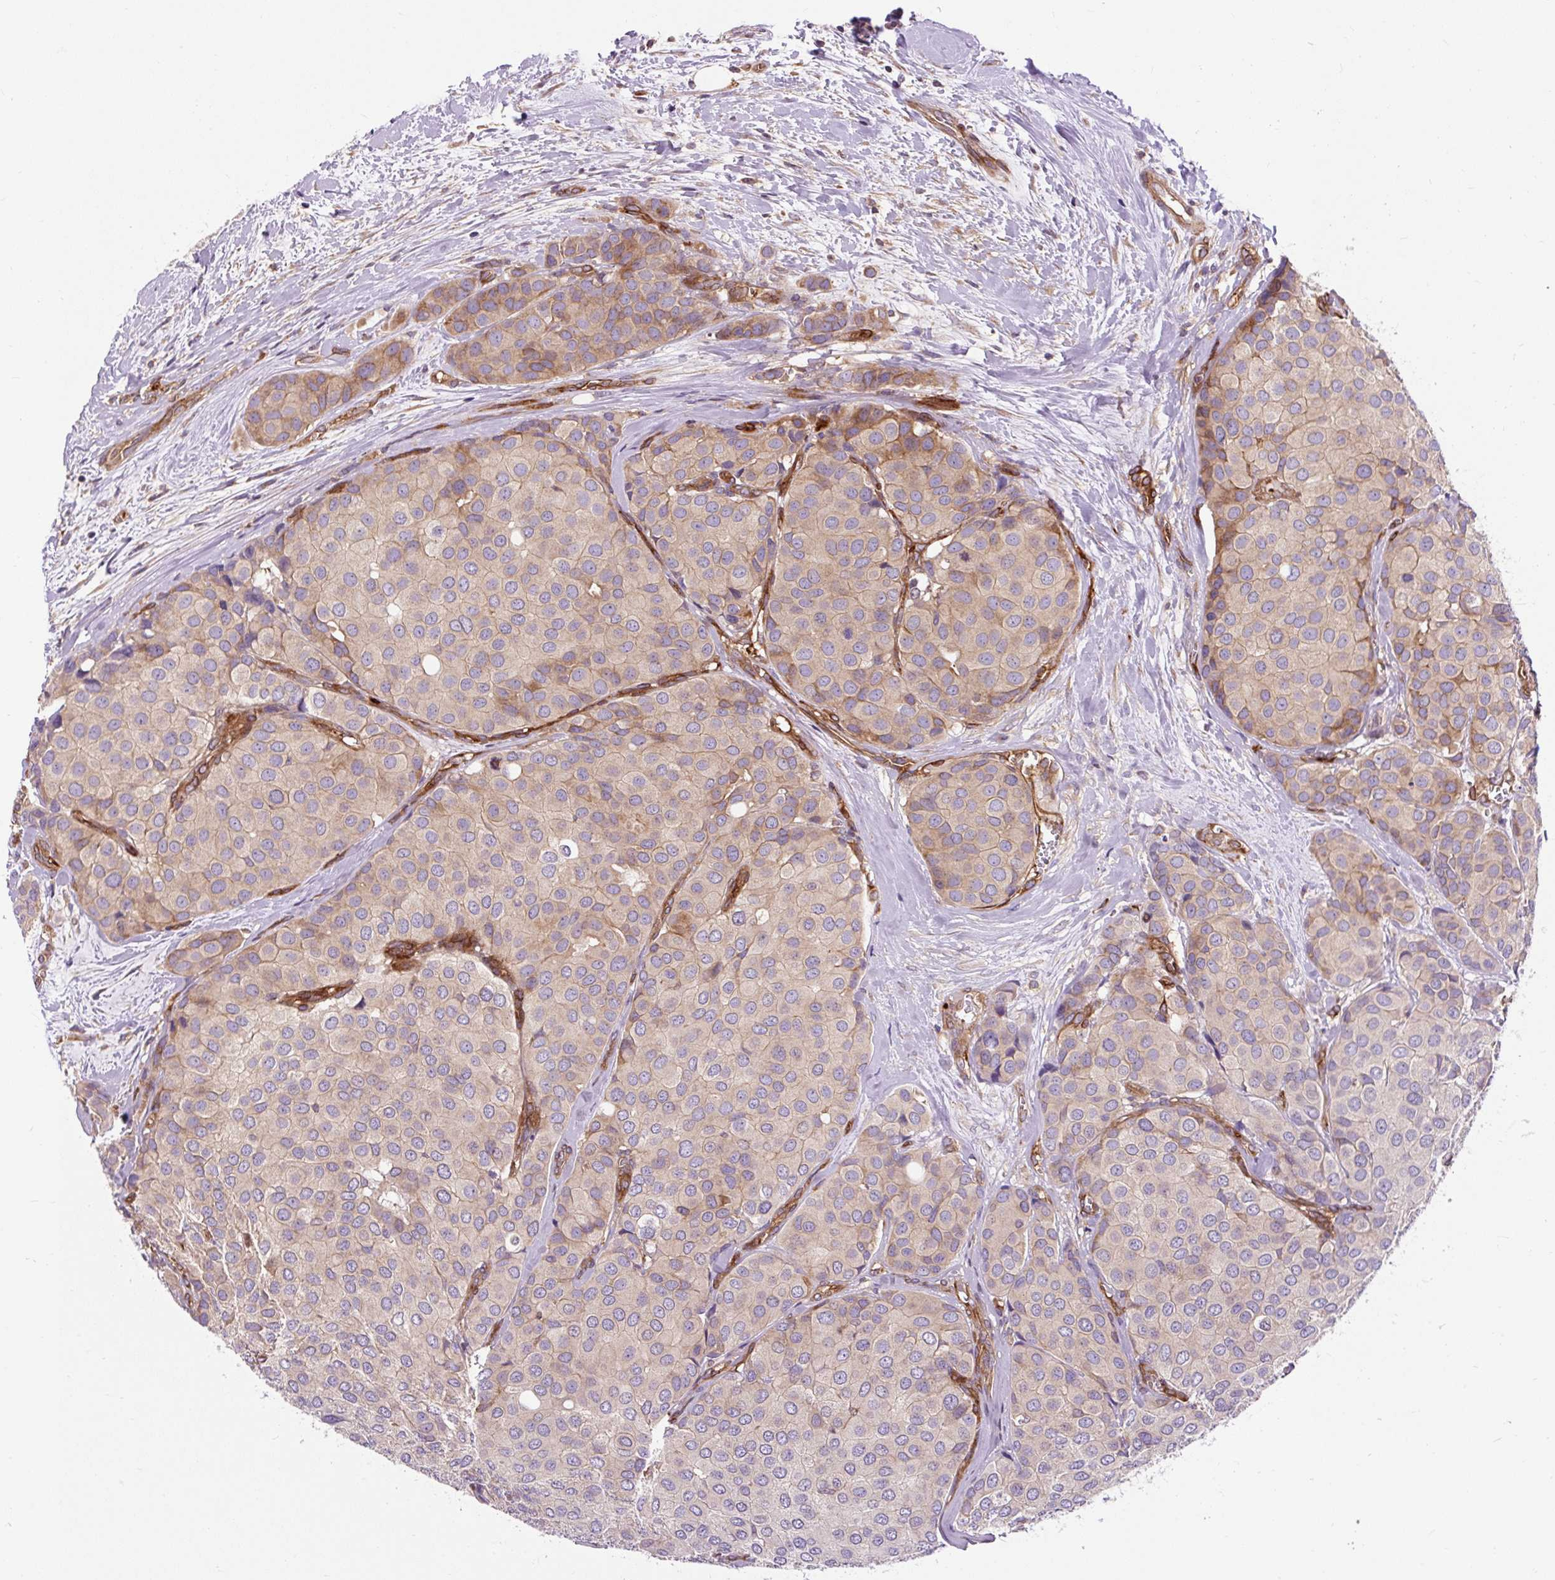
{"staining": {"intensity": "moderate", "quantity": "<25%", "location": "cytoplasmic/membranous"}, "tissue": "breast cancer", "cell_type": "Tumor cells", "image_type": "cancer", "snomed": [{"axis": "morphology", "description": "Duct carcinoma"}, {"axis": "topography", "description": "Breast"}], "caption": "Tumor cells demonstrate low levels of moderate cytoplasmic/membranous positivity in approximately <25% of cells in breast infiltrating ductal carcinoma.", "gene": "PCDHGB3", "patient": {"sex": "female", "age": 70}}